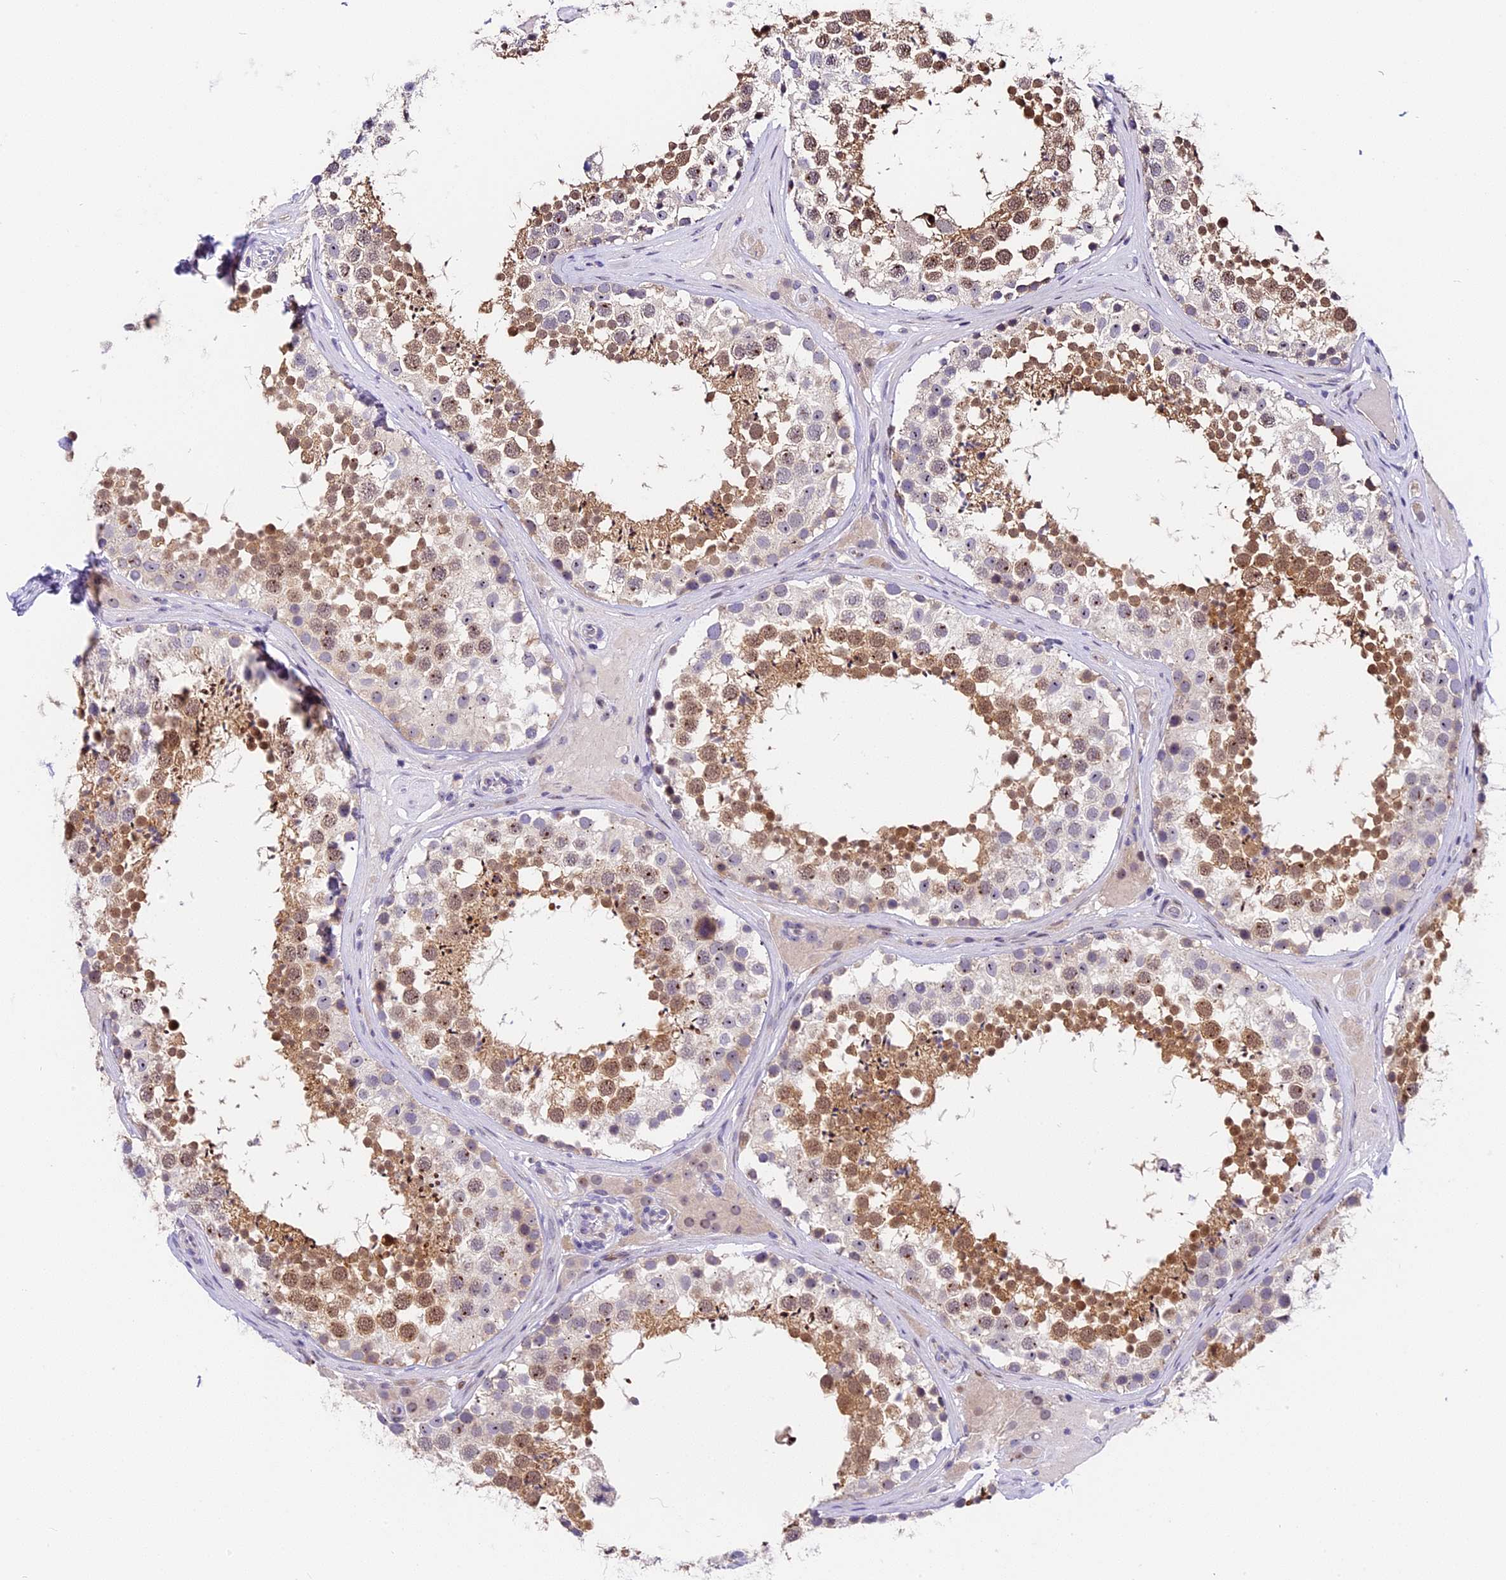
{"staining": {"intensity": "moderate", "quantity": "25%-75%", "location": "nuclear"}, "tissue": "testis", "cell_type": "Cells in seminiferous ducts", "image_type": "normal", "snomed": [{"axis": "morphology", "description": "Normal tissue, NOS"}, {"axis": "topography", "description": "Testis"}], "caption": "Immunohistochemical staining of normal testis exhibits 25%-75% levels of moderate nuclear protein staining in approximately 25%-75% of cells in seminiferous ducts.", "gene": "MIDN", "patient": {"sex": "male", "age": 46}}